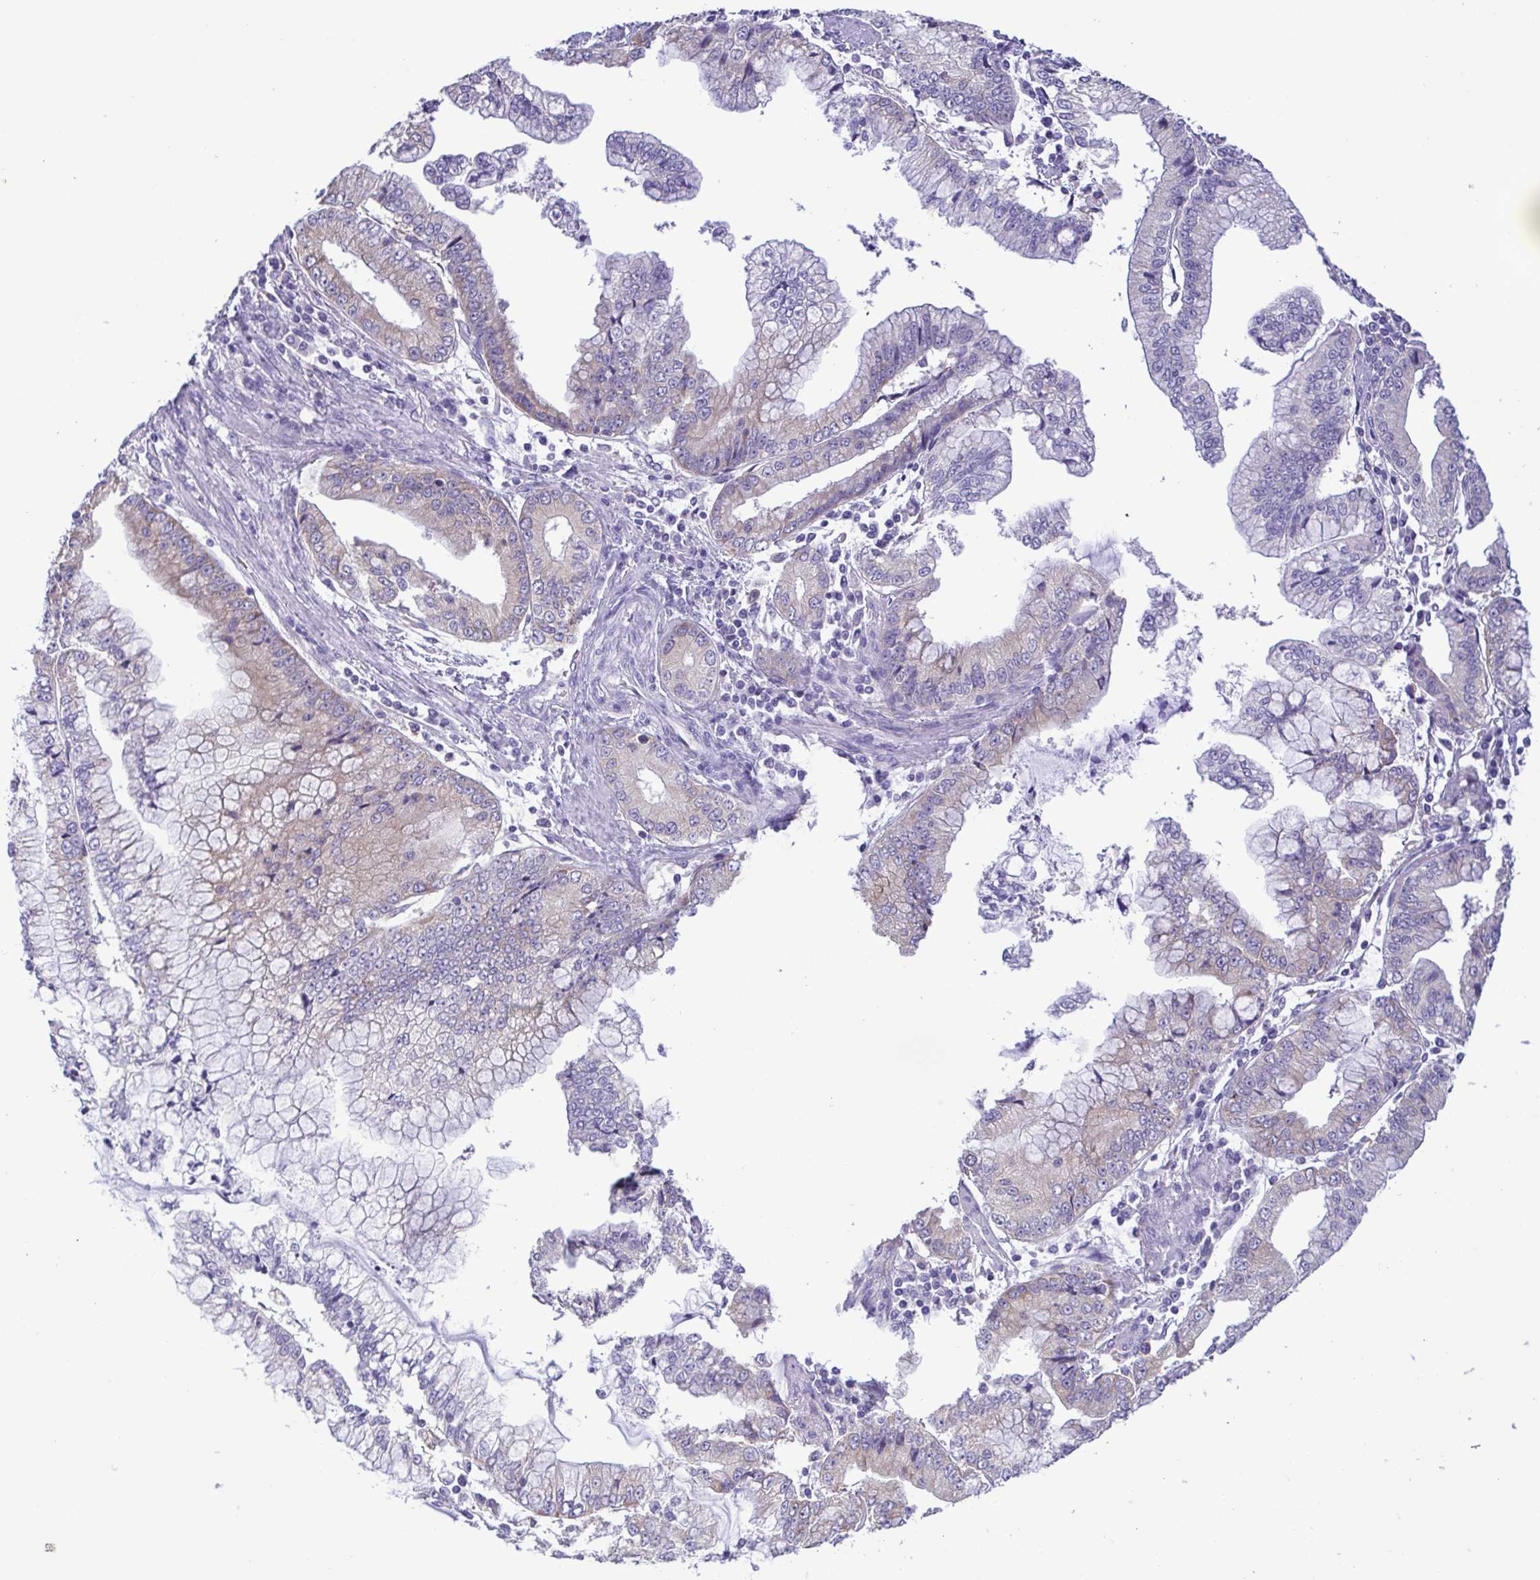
{"staining": {"intensity": "weak", "quantity": "<25%", "location": "cytoplasmic/membranous"}, "tissue": "stomach cancer", "cell_type": "Tumor cells", "image_type": "cancer", "snomed": [{"axis": "morphology", "description": "Adenocarcinoma, NOS"}, {"axis": "topography", "description": "Stomach, upper"}], "caption": "Tumor cells are negative for protein expression in human stomach cancer (adenocarcinoma). (Brightfield microscopy of DAB (3,3'-diaminobenzidine) immunohistochemistry at high magnification).", "gene": "TNNI3", "patient": {"sex": "female", "age": 74}}